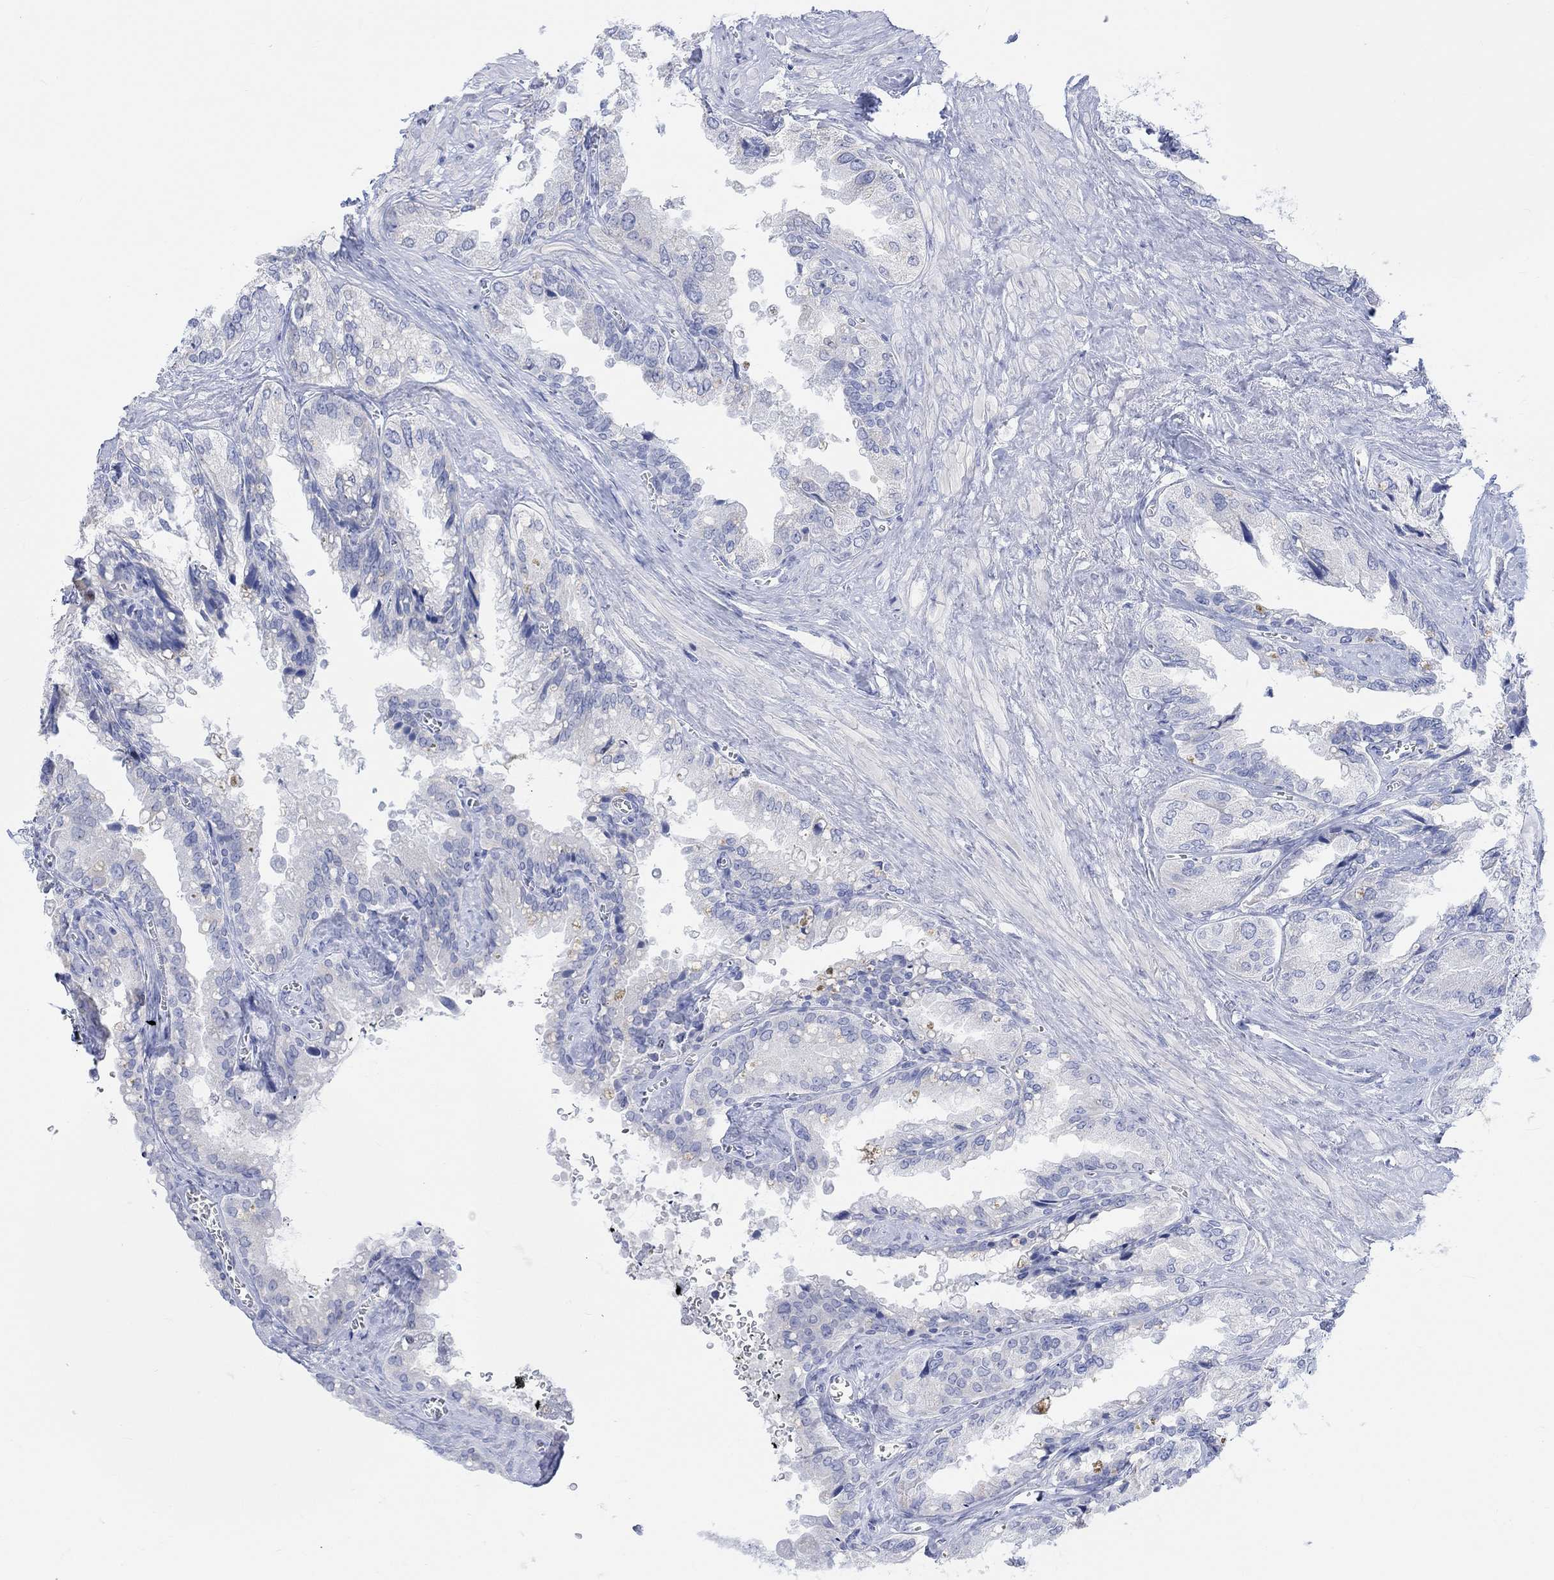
{"staining": {"intensity": "negative", "quantity": "none", "location": "none"}, "tissue": "seminal vesicle", "cell_type": "Glandular cells", "image_type": "normal", "snomed": [{"axis": "morphology", "description": "Normal tissue, NOS"}, {"axis": "topography", "description": "Seminal veicle"}], "caption": "This is a photomicrograph of immunohistochemistry staining of normal seminal vesicle, which shows no positivity in glandular cells. (Stains: DAB immunohistochemistry (IHC) with hematoxylin counter stain, Microscopy: brightfield microscopy at high magnification).", "gene": "CALCA", "patient": {"sex": "male", "age": 67}}